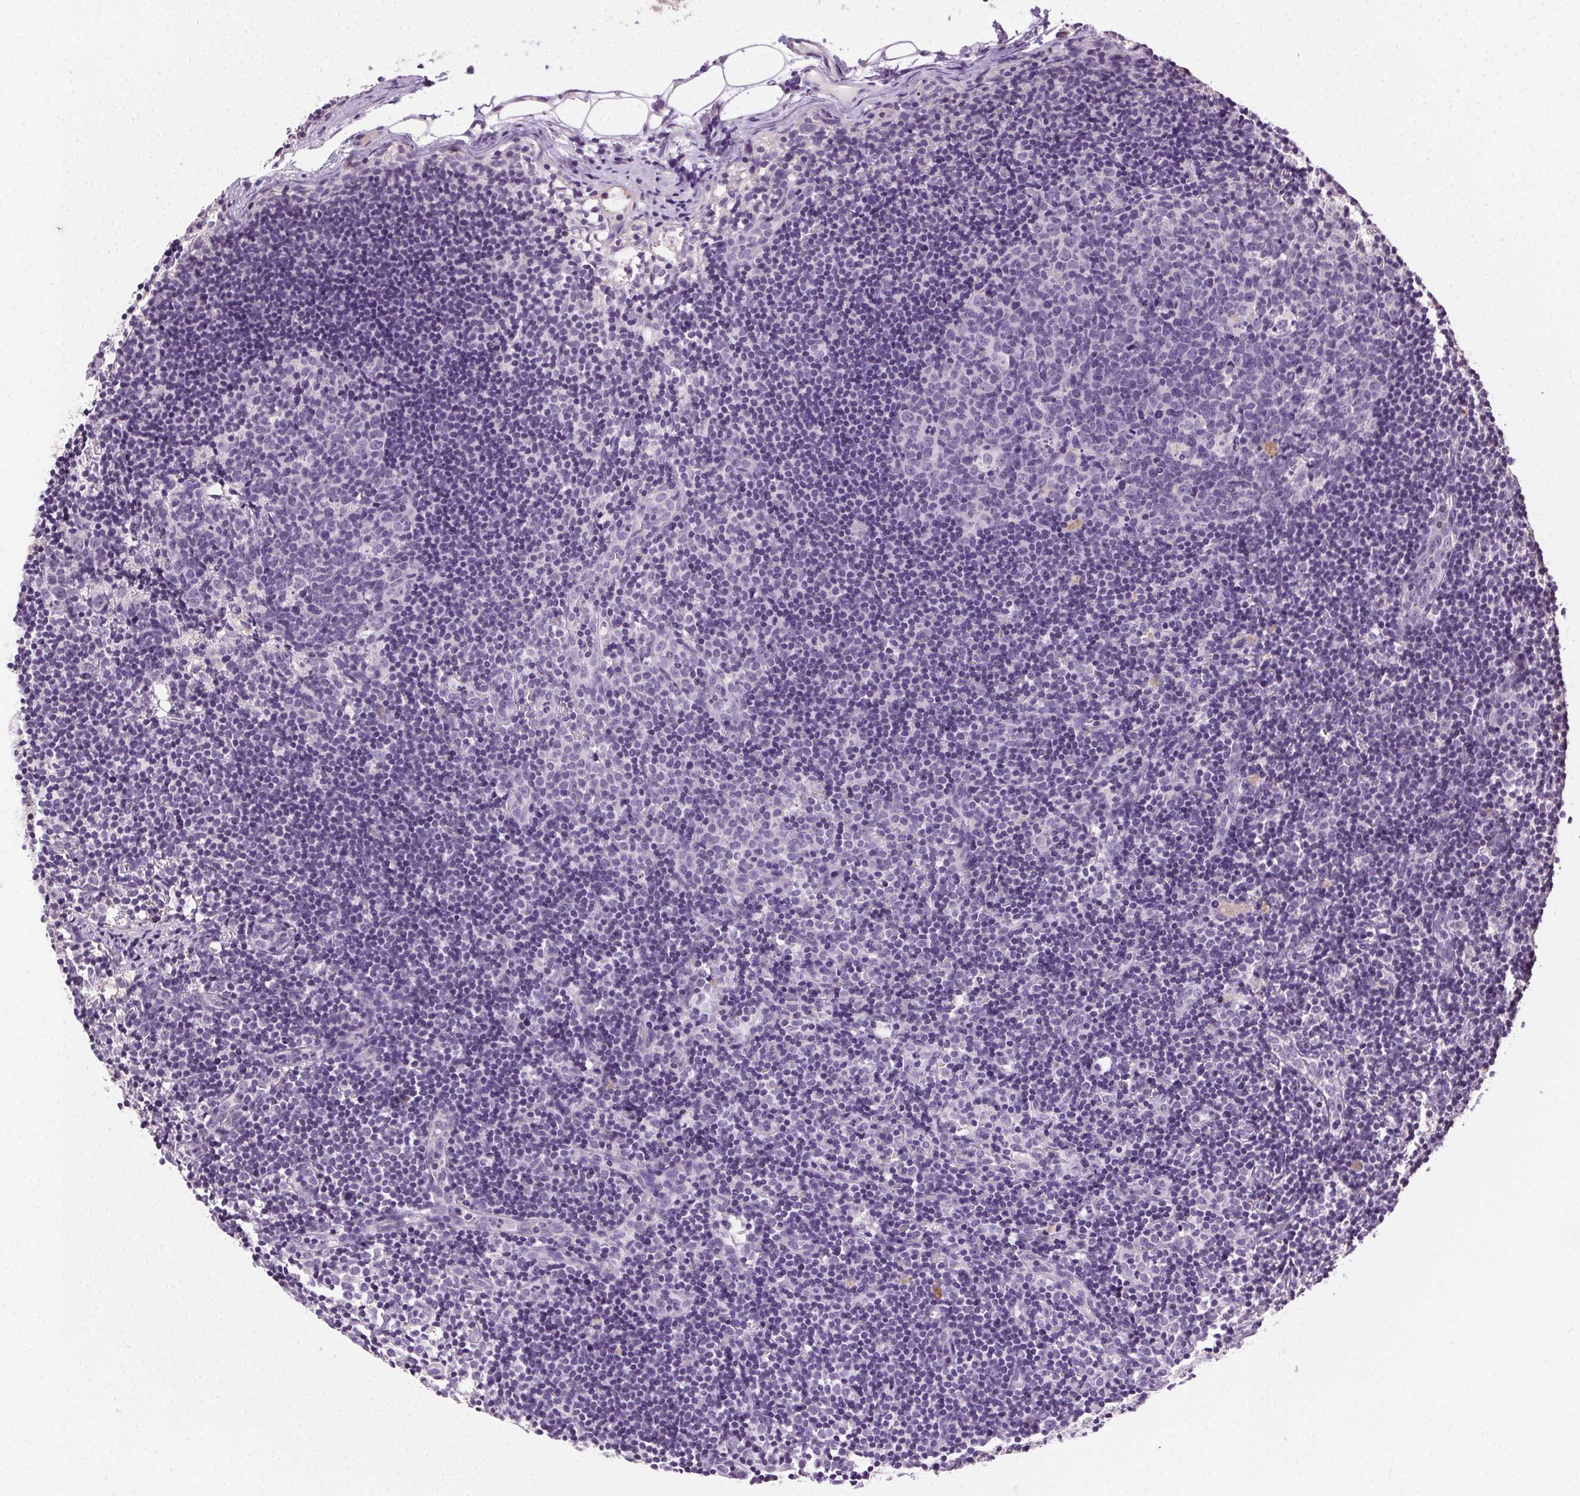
{"staining": {"intensity": "negative", "quantity": "none", "location": "none"}, "tissue": "lymph node", "cell_type": "Germinal center cells", "image_type": "normal", "snomed": [{"axis": "morphology", "description": "Normal tissue, NOS"}, {"axis": "topography", "description": "Lymph node"}], "caption": "This is a image of immunohistochemistry (IHC) staining of benign lymph node, which shows no staining in germinal center cells.", "gene": "SYCE2", "patient": {"sex": "female", "age": 41}}